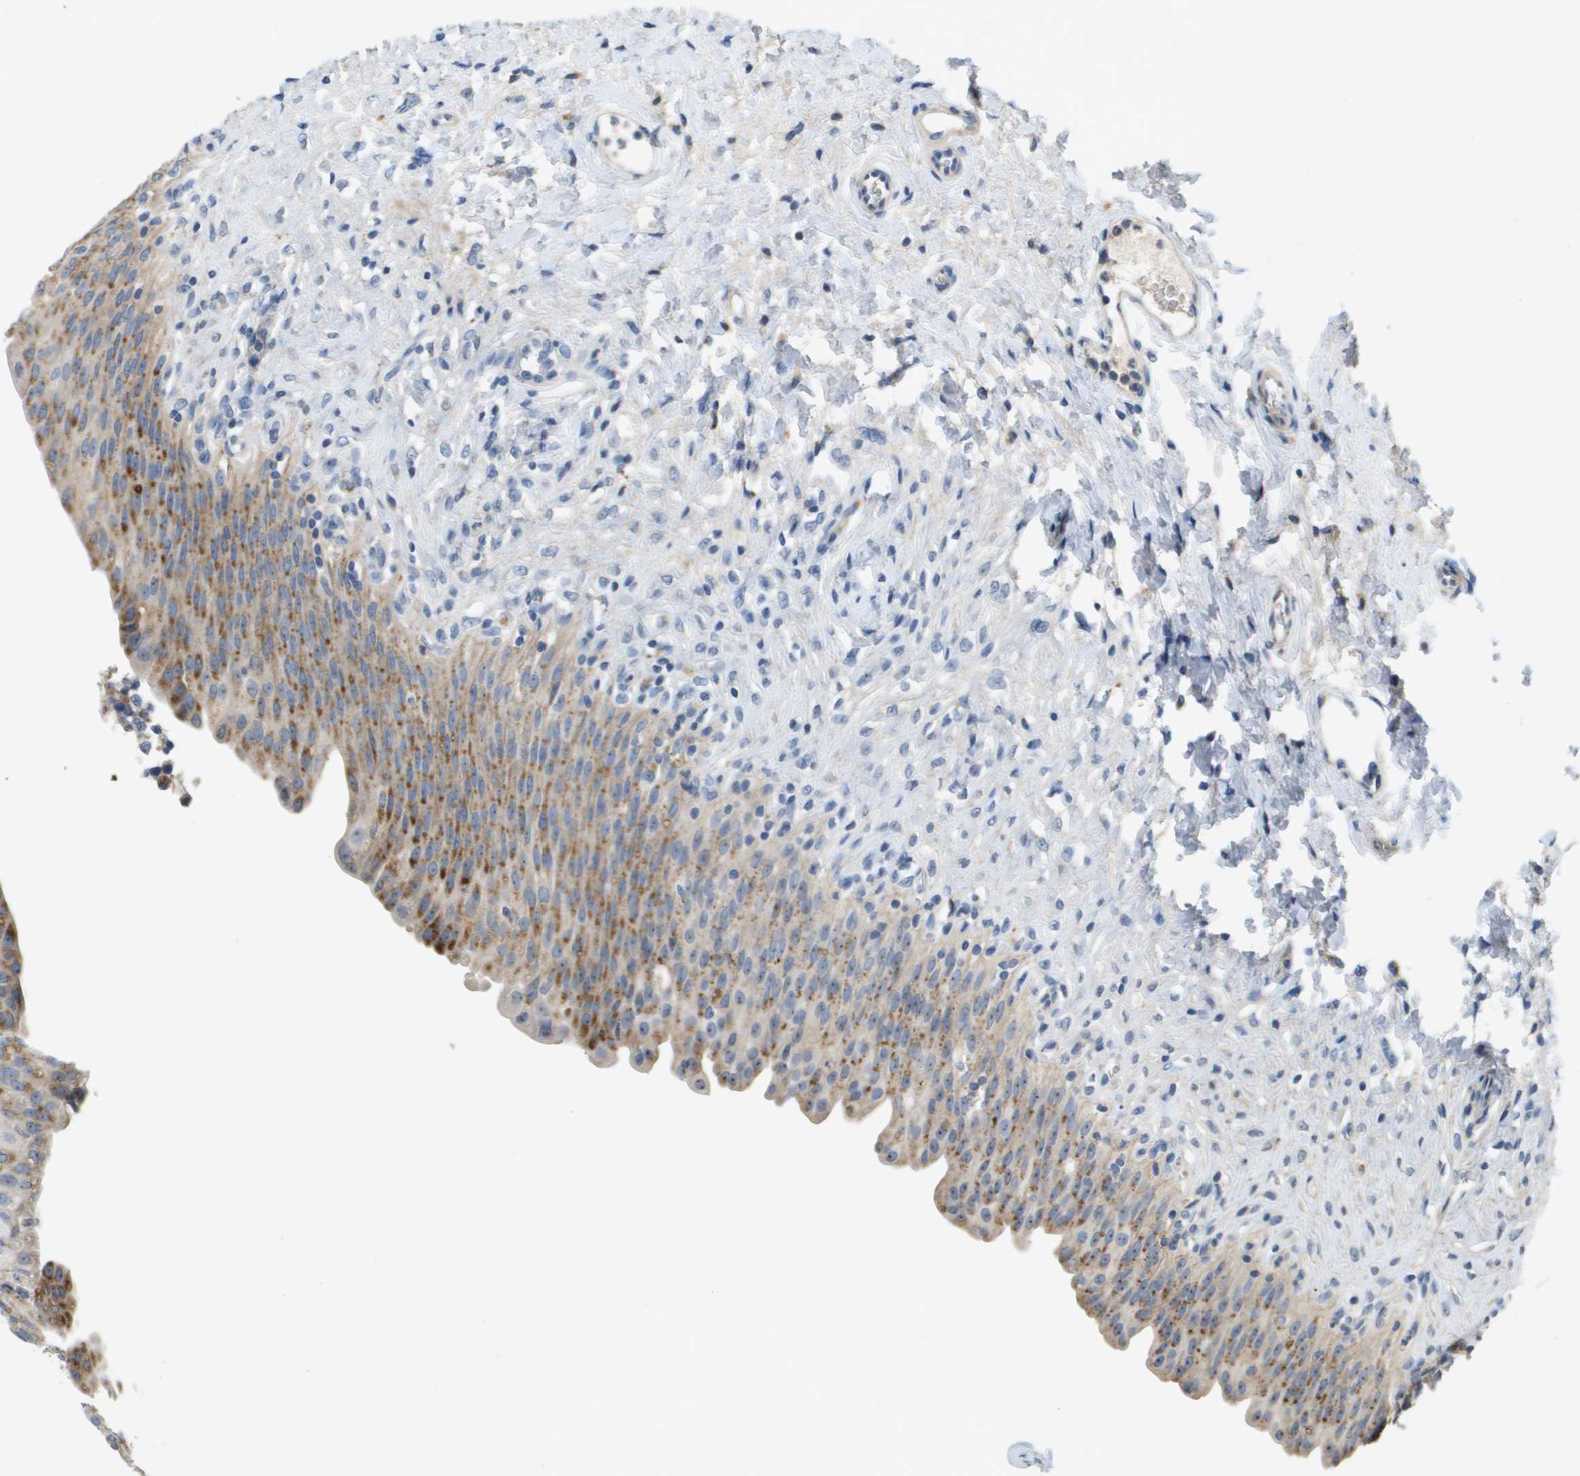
{"staining": {"intensity": "moderate", "quantity": "25%-75%", "location": "cytoplasmic/membranous"}, "tissue": "urinary bladder", "cell_type": "Urothelial cells", "image_type": "normal", "snomed": [{"axis": "morphology", "description": "Urothelial carcinoma, High grade"}, {"axis": "topography", "description": "Urinary bladder"}], "caption": "Urinary bladder was stained to show a protein in brown. There is medium levels of moderate cytoplasmic/membranous positivity in about 25%-75% of urothelial cells.", "gene": "B3GNT5", "patient": {"sex": "male", "age": 46}}